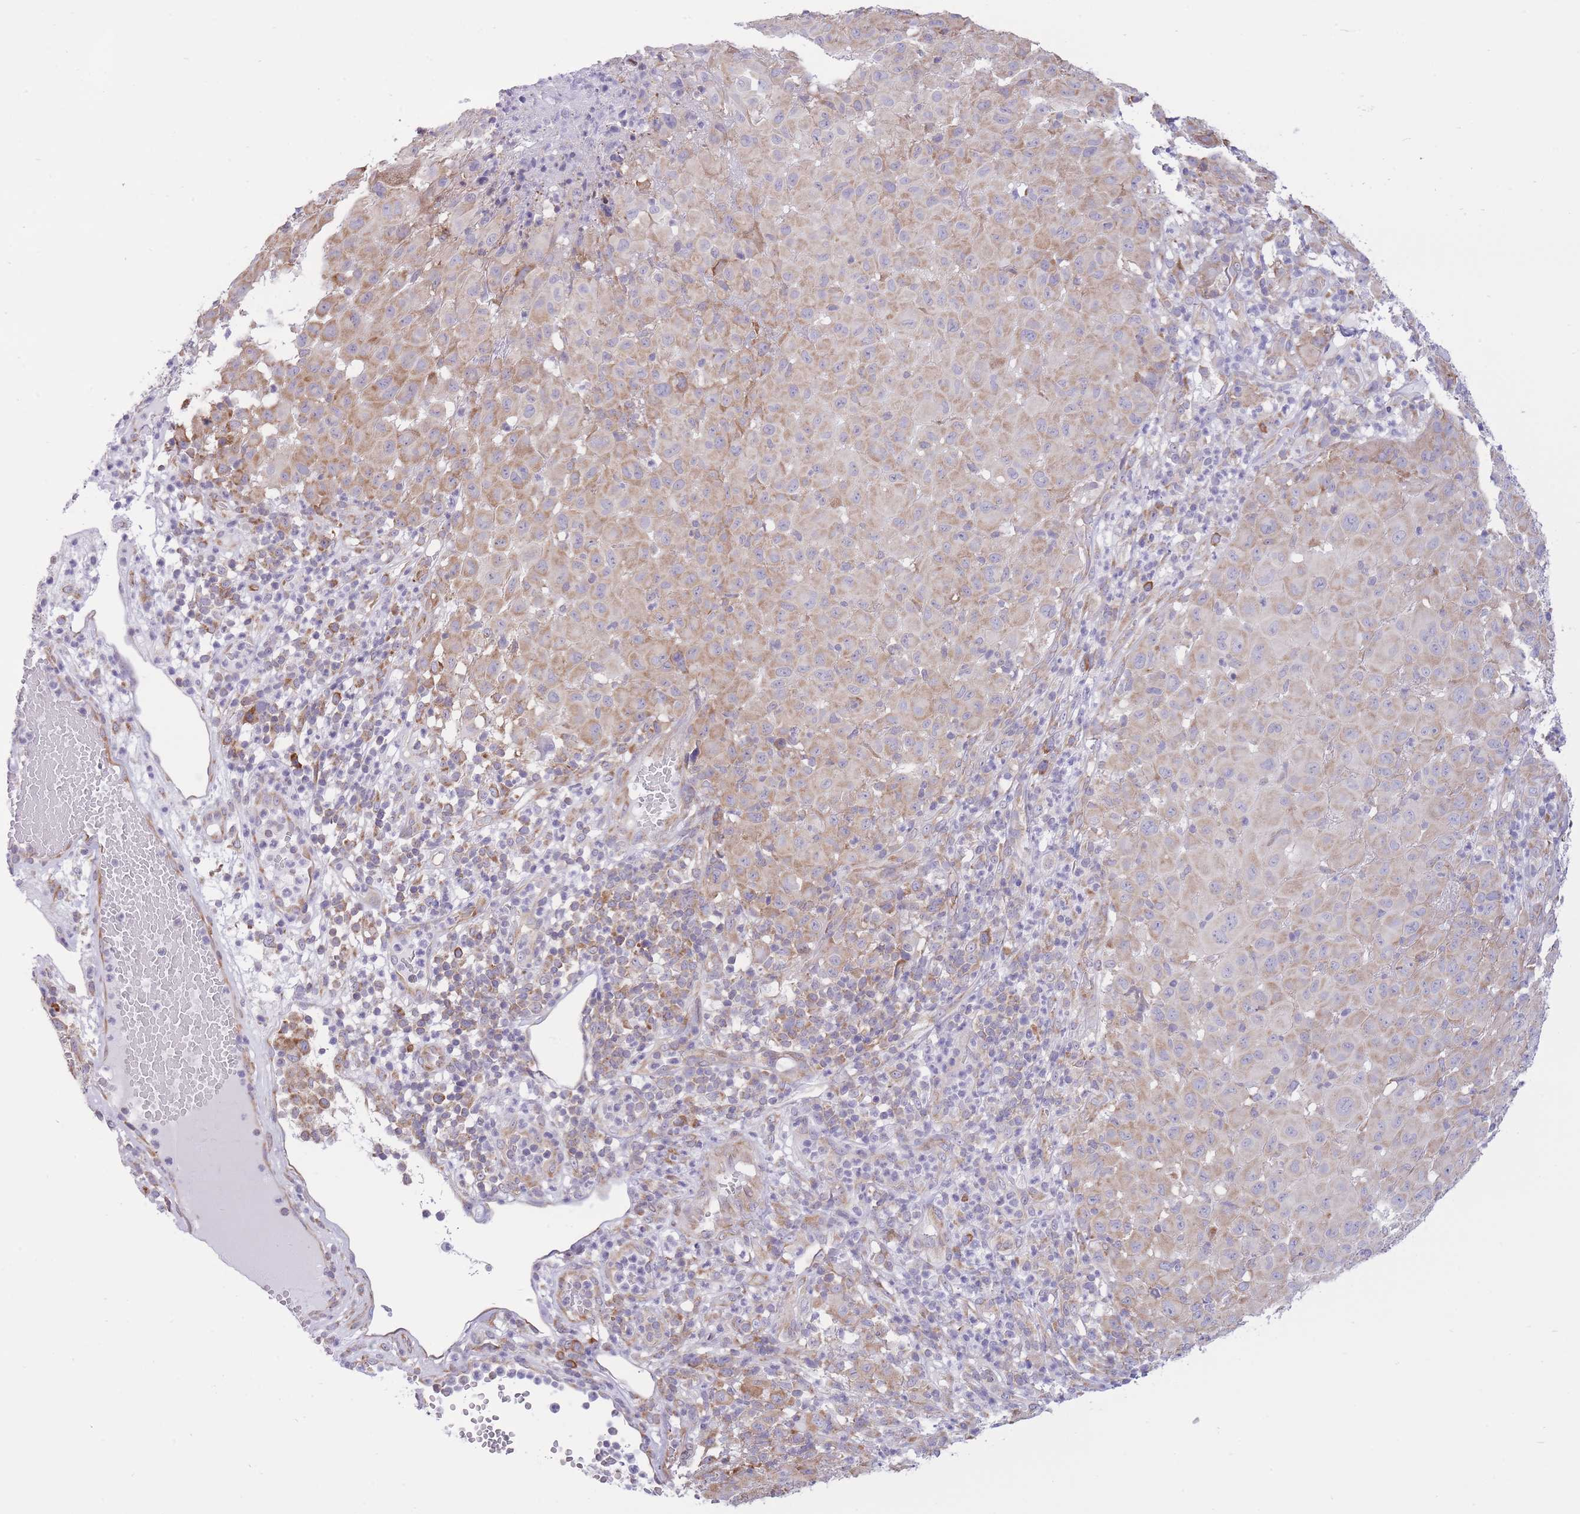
{"staining": {"intensity": "weak", "quantity": "25%-75%", "location": "cytoplasmic/membranous"}, "tissue": "melanoma", "cell_type": "Tumor cells", "image_type": "cancer", "snomed": [{"axis": "morphology", "description": "Malignant melanoma, NOS"}, {"axis": "topography", "description": "Skin"}], "caption": "Immunohistochemical staining of human melanoma displays low levels of weak cytoplasmic/membranous staining in approximately 25%-75% of tumor cells.", "gene": "ZNF501", "patient": {"sex": "male", "age": 73}}